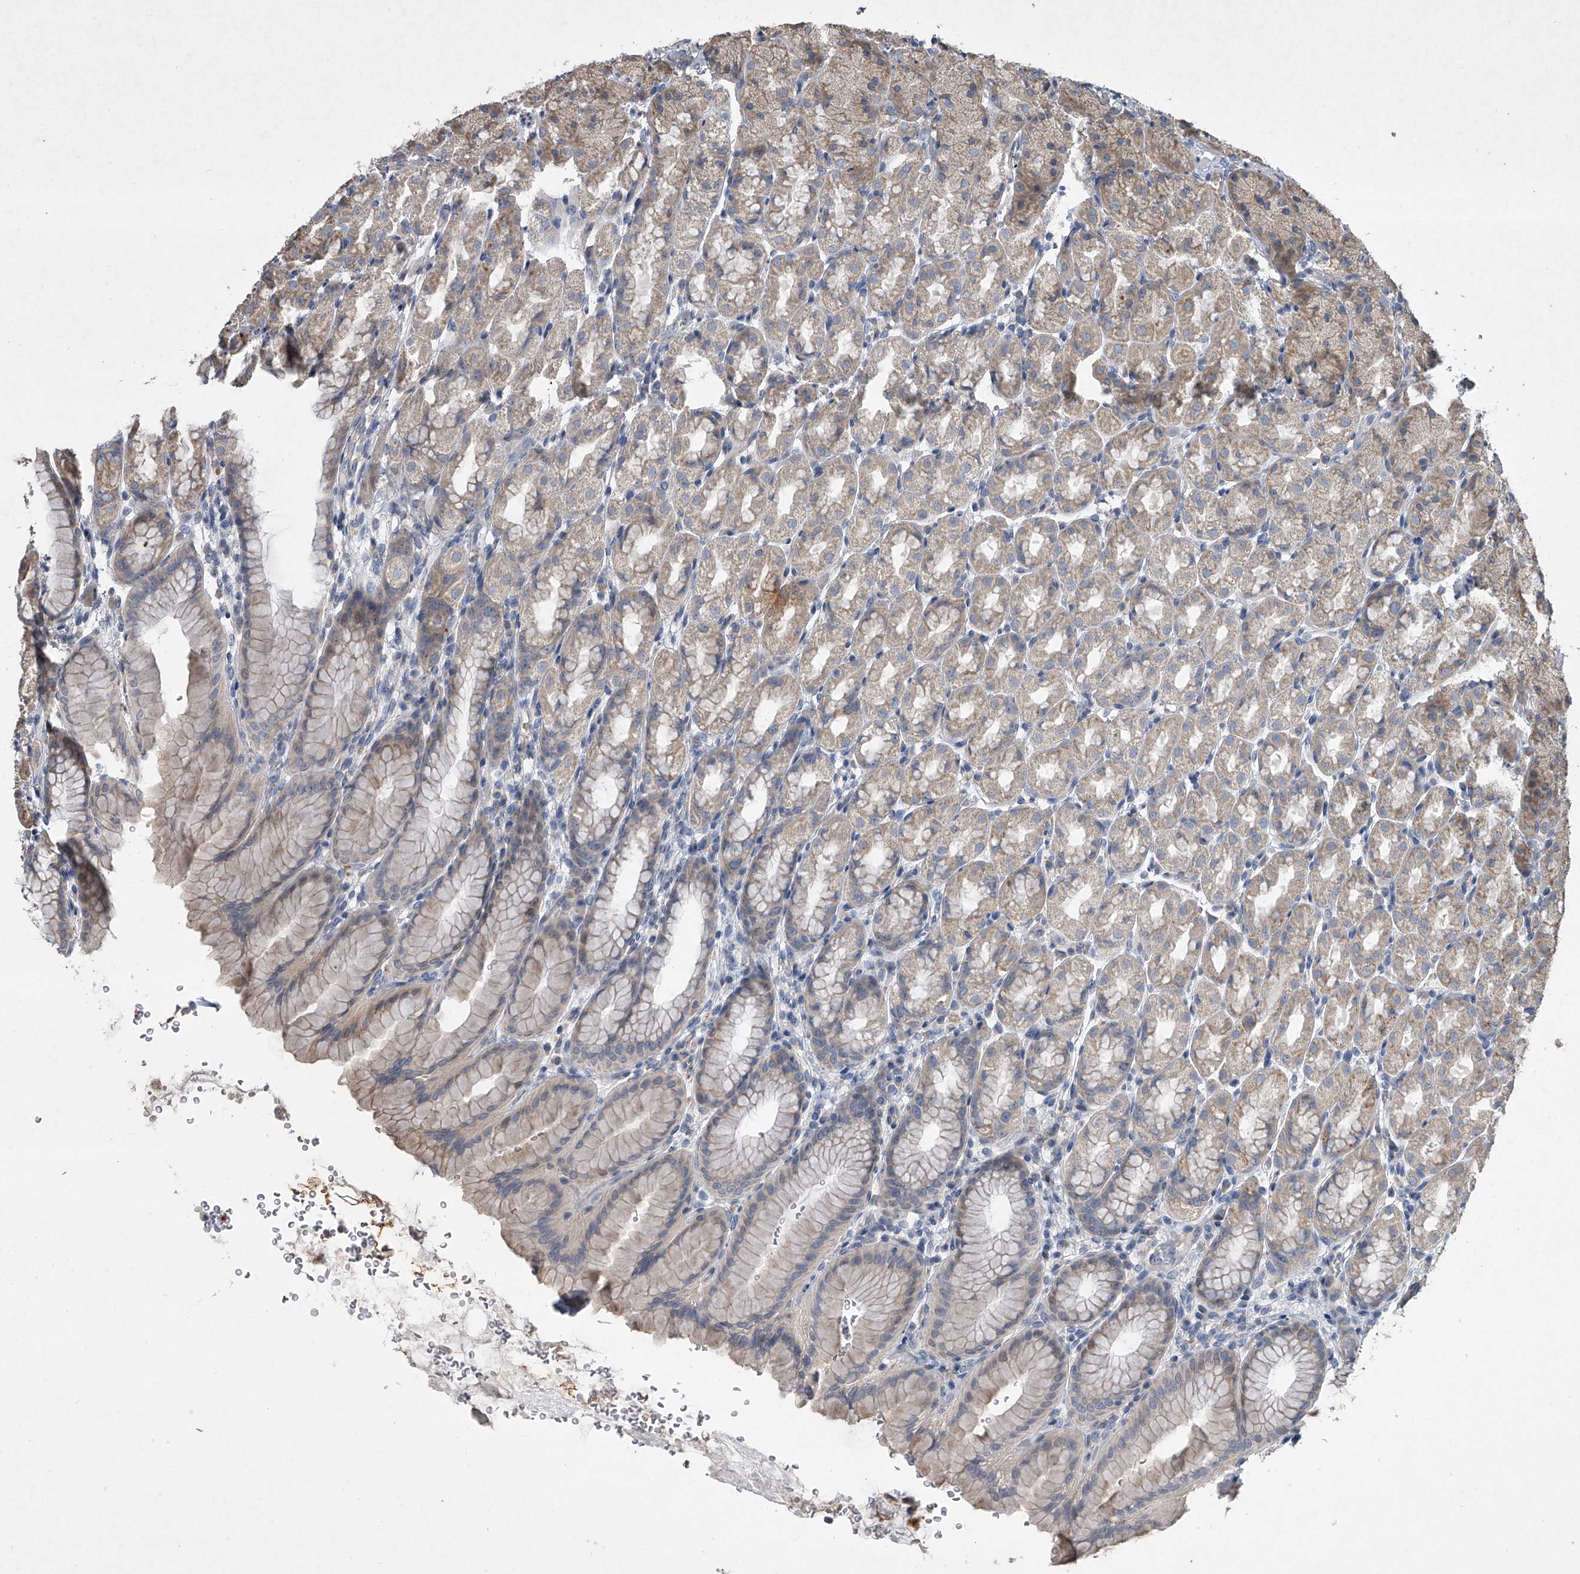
{"staining": {"intensity": "moderate", "quantity": ">75%", "location": "cytoplasmic/membranous"}, "tissue": "stomach", "cell_type": "Glandular cells", "image_type": "normal", "snomed": [{"axis": "morphology", "description": "Normal tissue, NOS"}, {"axis": "topography", "description": "Stomach"}], "caption": "Brown immunohistochemical staining in benign human stomach exhibits moderate cytoplasmic/membranous expression in about >75% of glandular cells.", "gene": "DOCK9", "patient": {"sex": "male", "age": 42}}